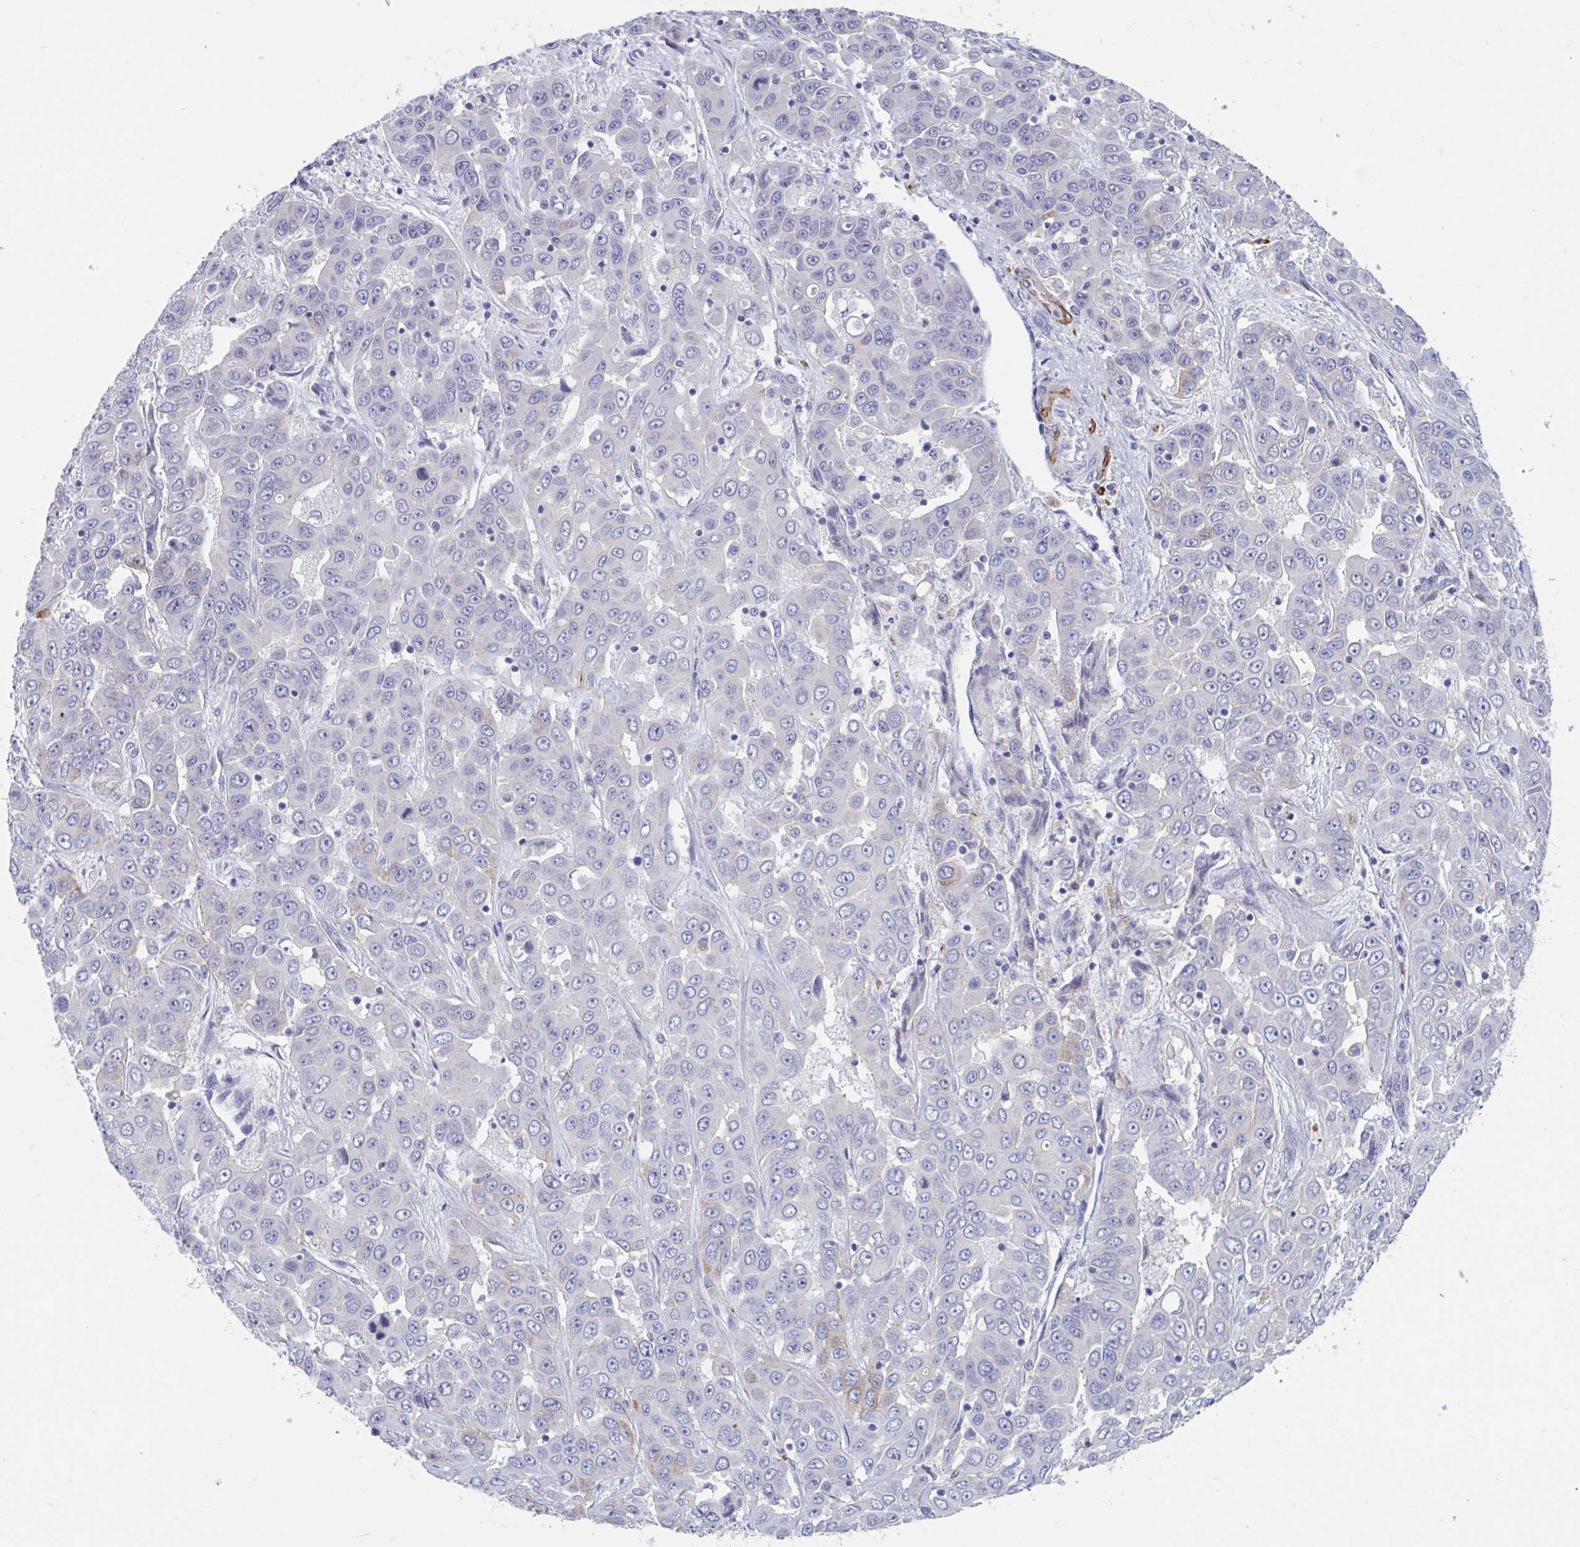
{"staining": {"intensity": "negative", "quantity": "none", "location": "none"}, "tissue": "liver cancer", "cell_type": "Tumor cells", "image_type": "cancer", "snomed": [{"axis": "morphology", "description": "Cholangiocarcinoma"}, {"axis": "topography", "description": "Liver"}], "caption": "Tumor cells show no significant expression in liver cancer.", "gene": "ZNHIT2", "patient": {"sex": "female", "age": 52}}